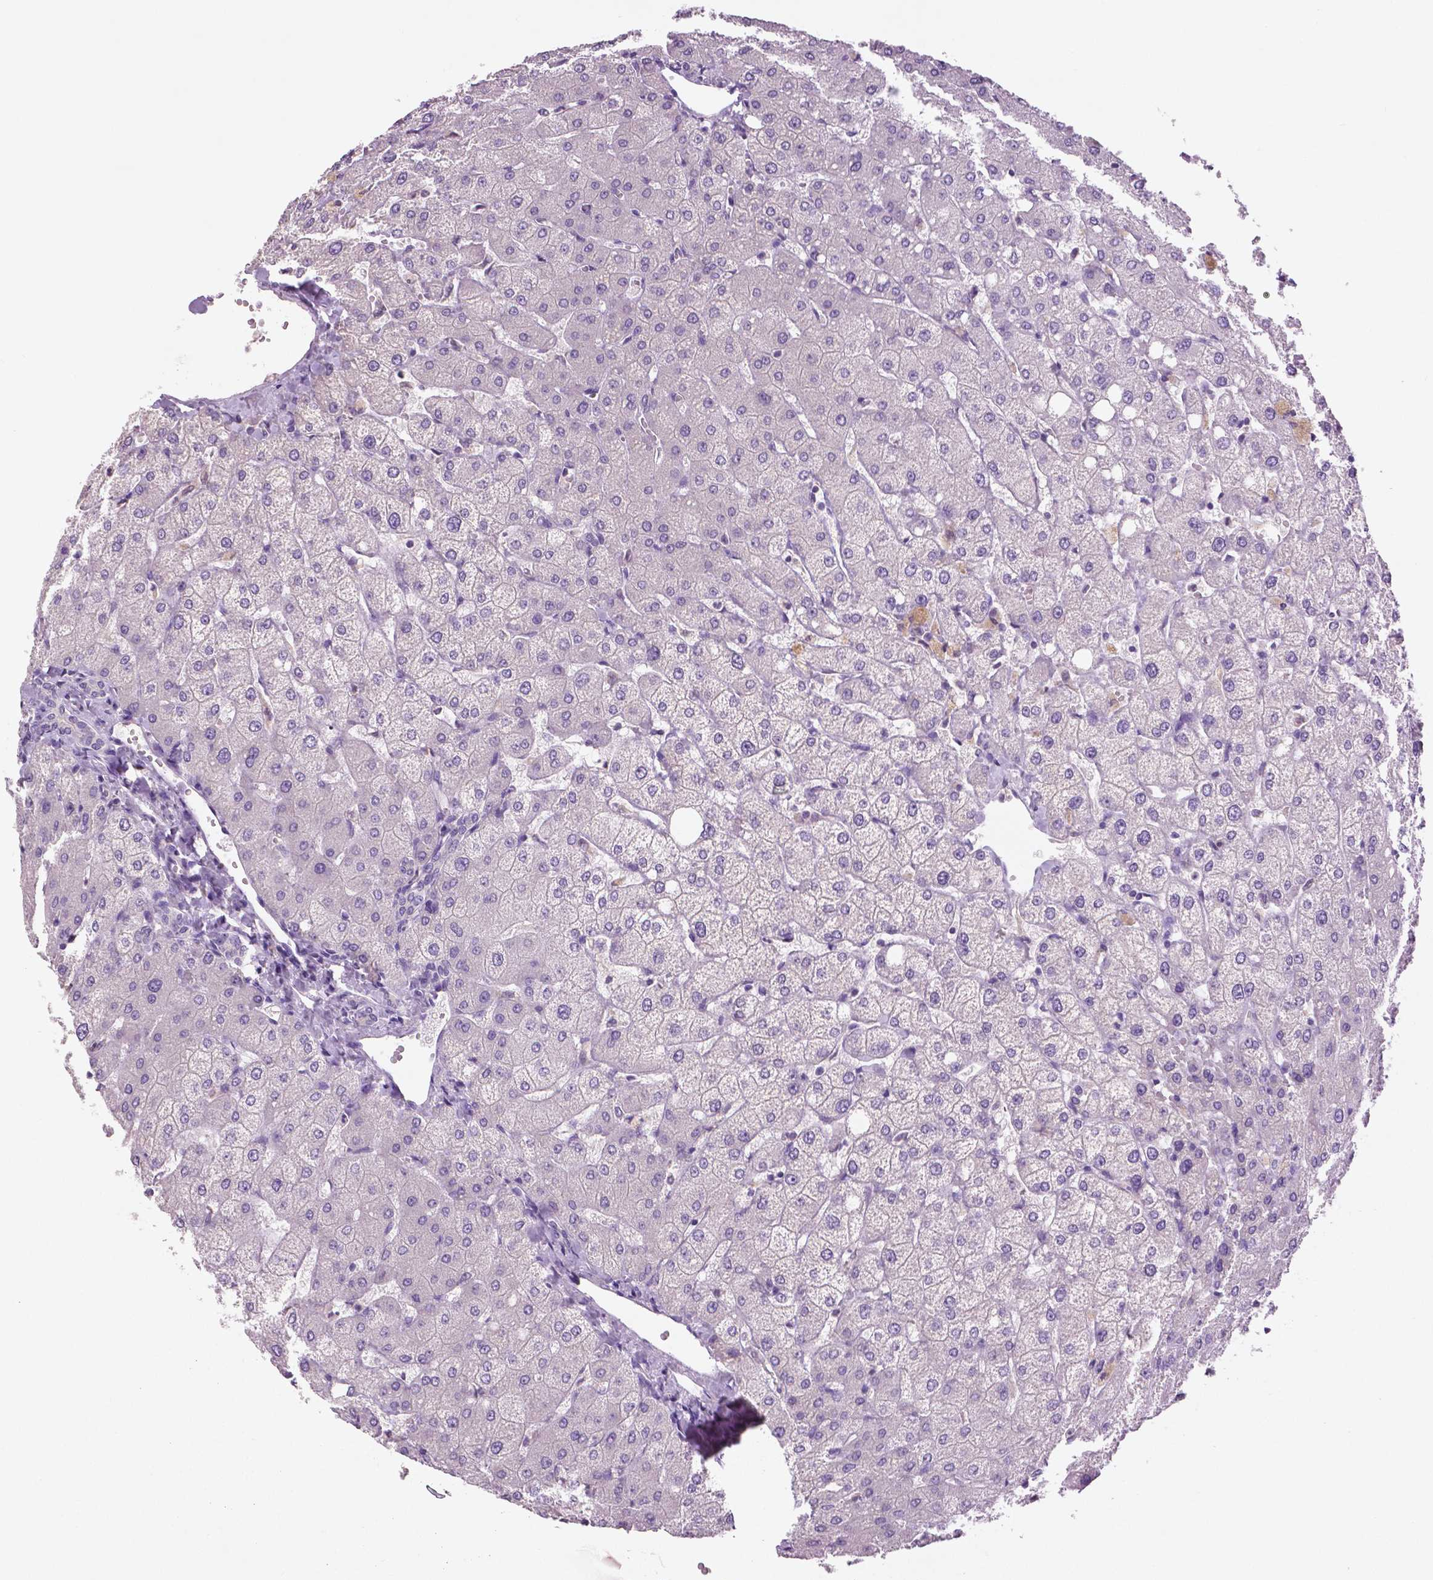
{"staining": {"intensity": "negative", "quantity": "none", "location": "none"}, "tissue": "liver", "cell_type": "Cholangiocytes", "image_type": "normal", "snomed": [{"axis": "morphology", "description": "Normal tissue, NOS"}, {"axis": "topography", "description": "Liver"}], "caption": "Immunohistochemistry micrograph of normal liver: human liver stained with DAB exhibits no significant protein expression in cholangiocytes. (Immunohistochemistry (ihc), brightfield microscopy, high magnification).", "gene": "DNAH12", "patient": {"sex": "female", "age": 54}}